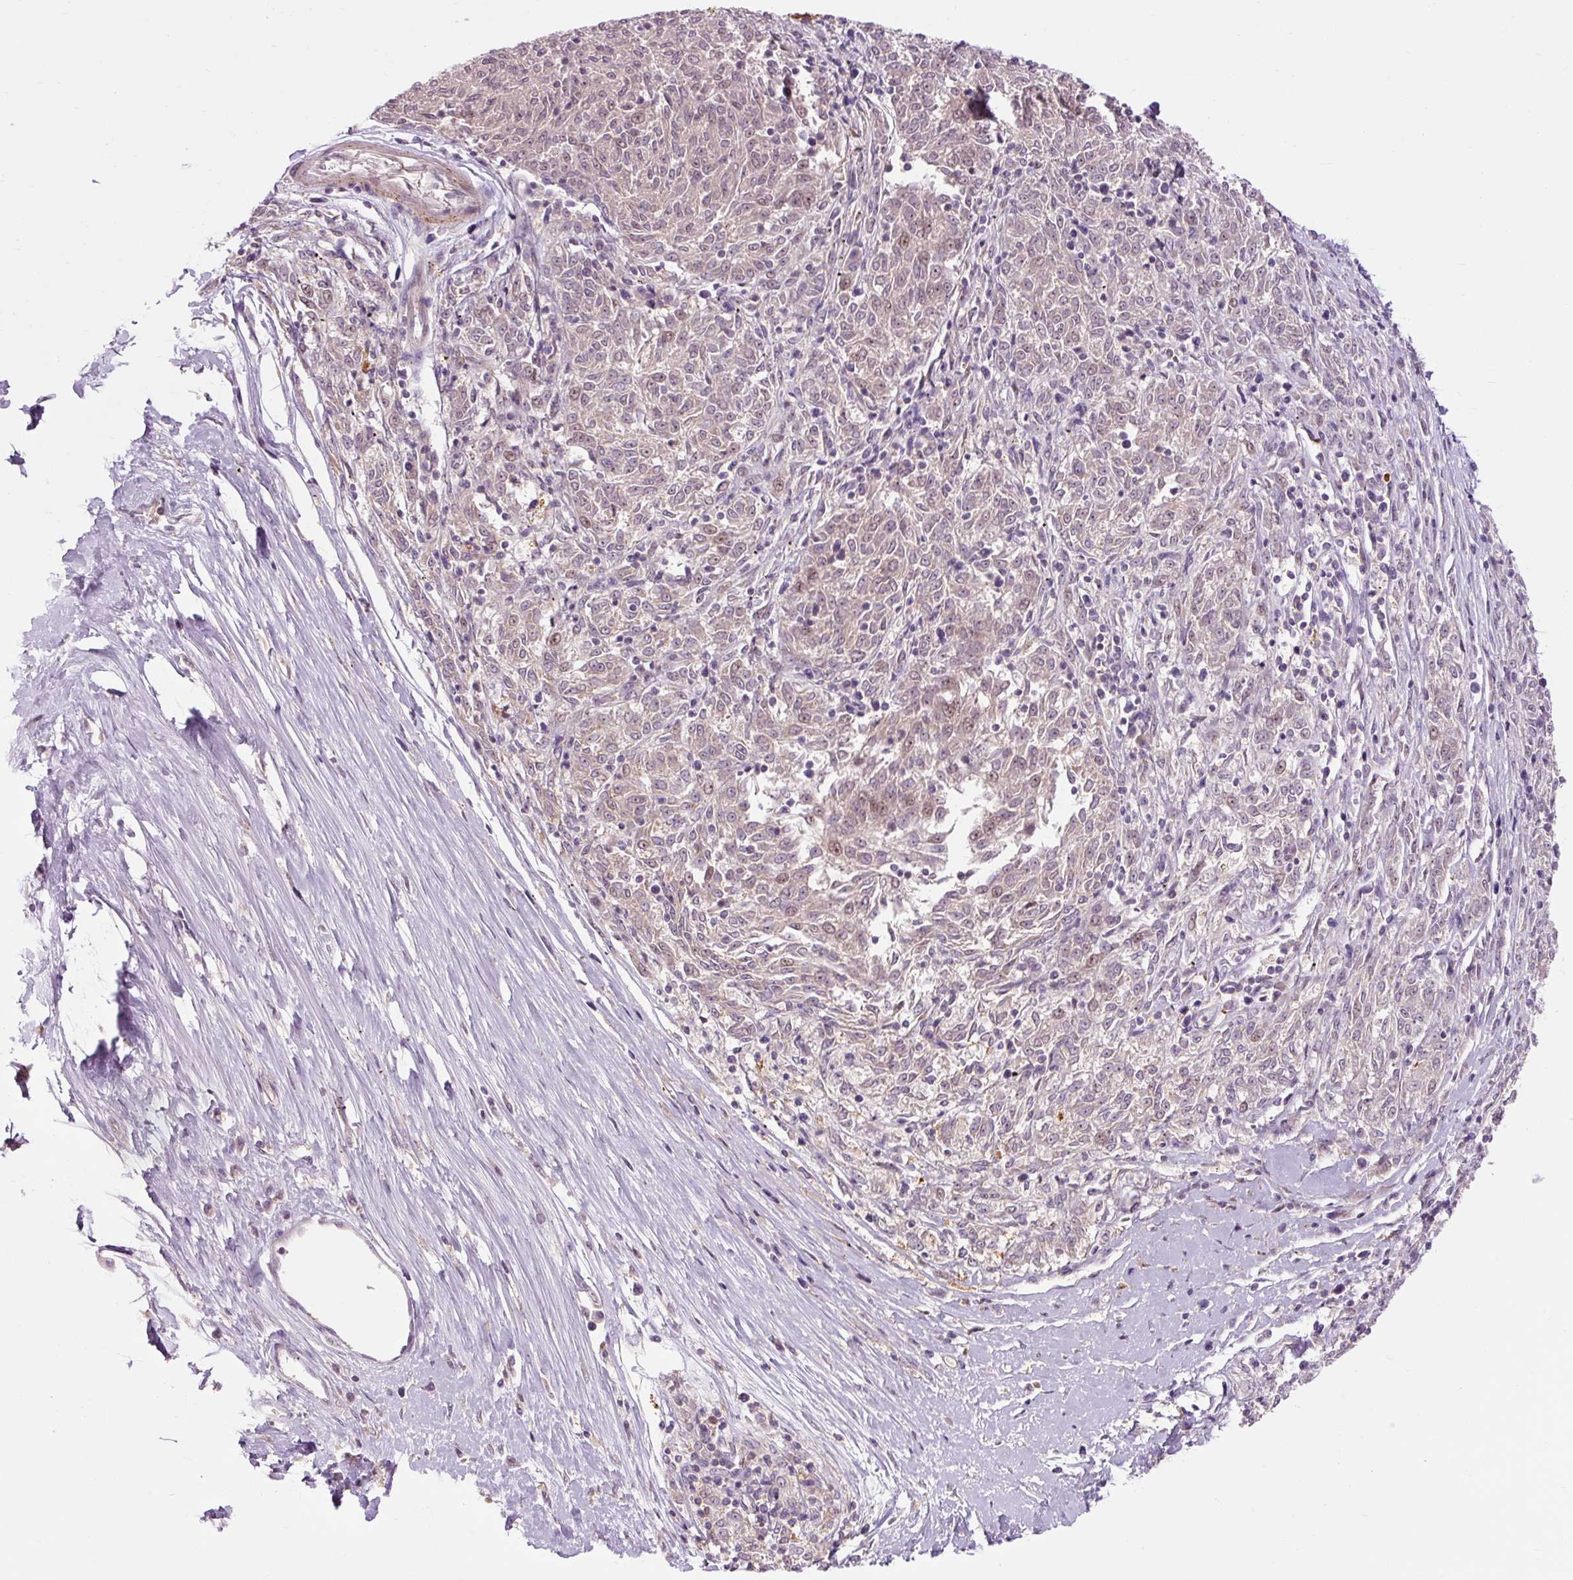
{"staining": {"intensity": "weak", "quantity": "25%-75%", "location": "nuclear"}, "tissue": "melanoma", "cell_type": "Tumor cells", "image_type": "cancer", "snomed": [{"axis": "morphology", "description": "Malignant melanoma, NOS"}, {"axis": "topography", "description": "Skin"}], "caption": "Immunohistochemical staining of human melanoma demonstrates weak nuclear protein positivity in about 25%-75% of tumor cells. Immunohistochemistry stains the protein in brown and the nuclei are stained blue.", "gene": "CEBPZ", "patient": {"sex": "female", "age": 72}}